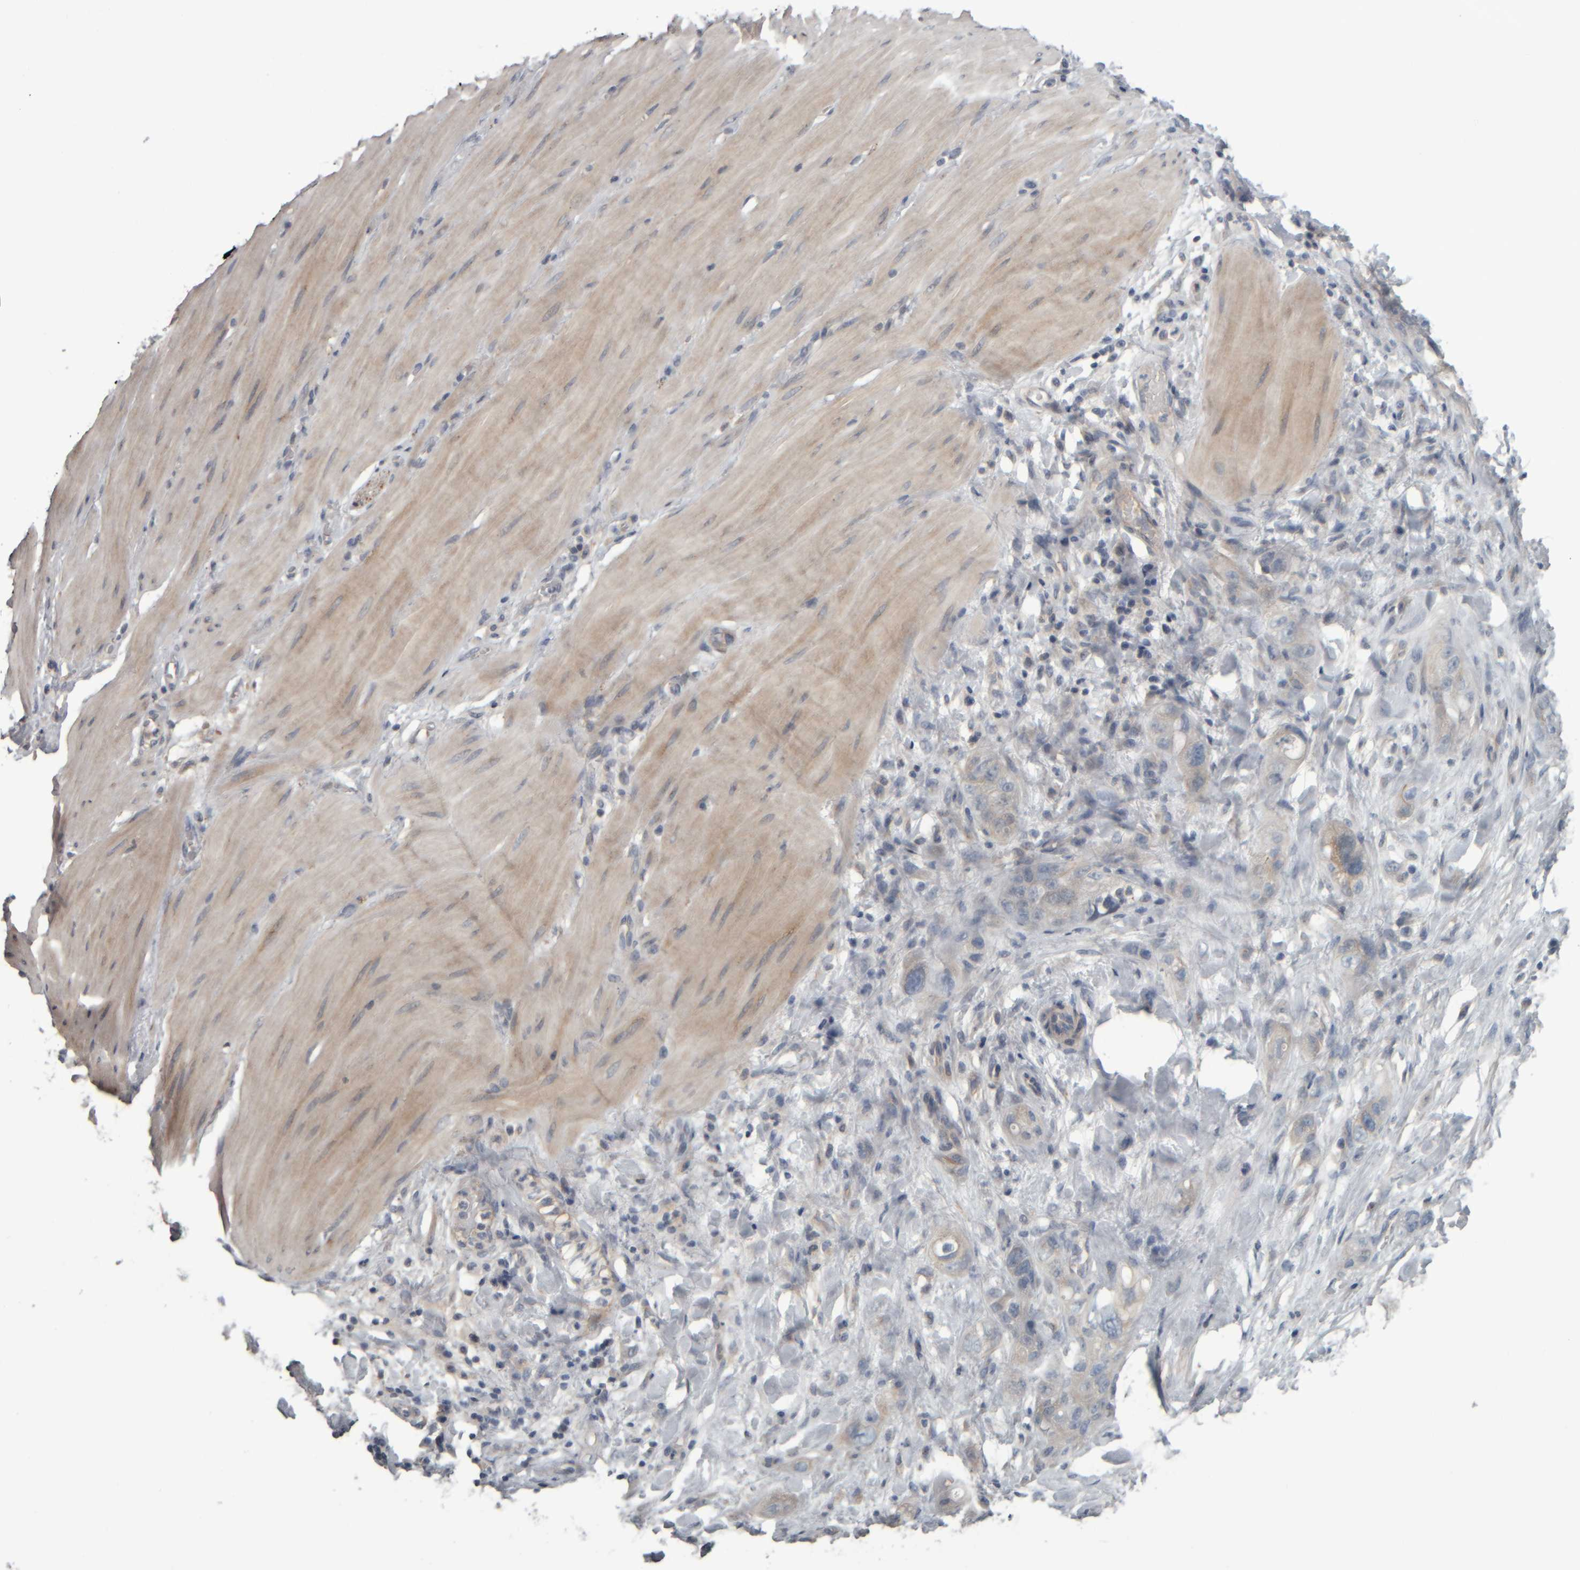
{"staining": {"intensity": "weak", "quantity": "<25%", "location": "cytoplasmic/membranous"}, "tissue": "stomach cancer", "cell_type": "Tumor cells", "image_type": "cancer", "snomed": [{"axis": "morphology", "description": "Adenocarcinoma, NOS"}, {"axis": "topography", "description": "Stomach"}, {"axis": "topography", "description": "Stomach, lower"}], "caption": "A photomicrograph of stomach adenocarcinoma stained for a protein displays no brown staining in tumor cells.", "gene": "CAVIN4", "patient": {"sex": "female", "age": 48}}